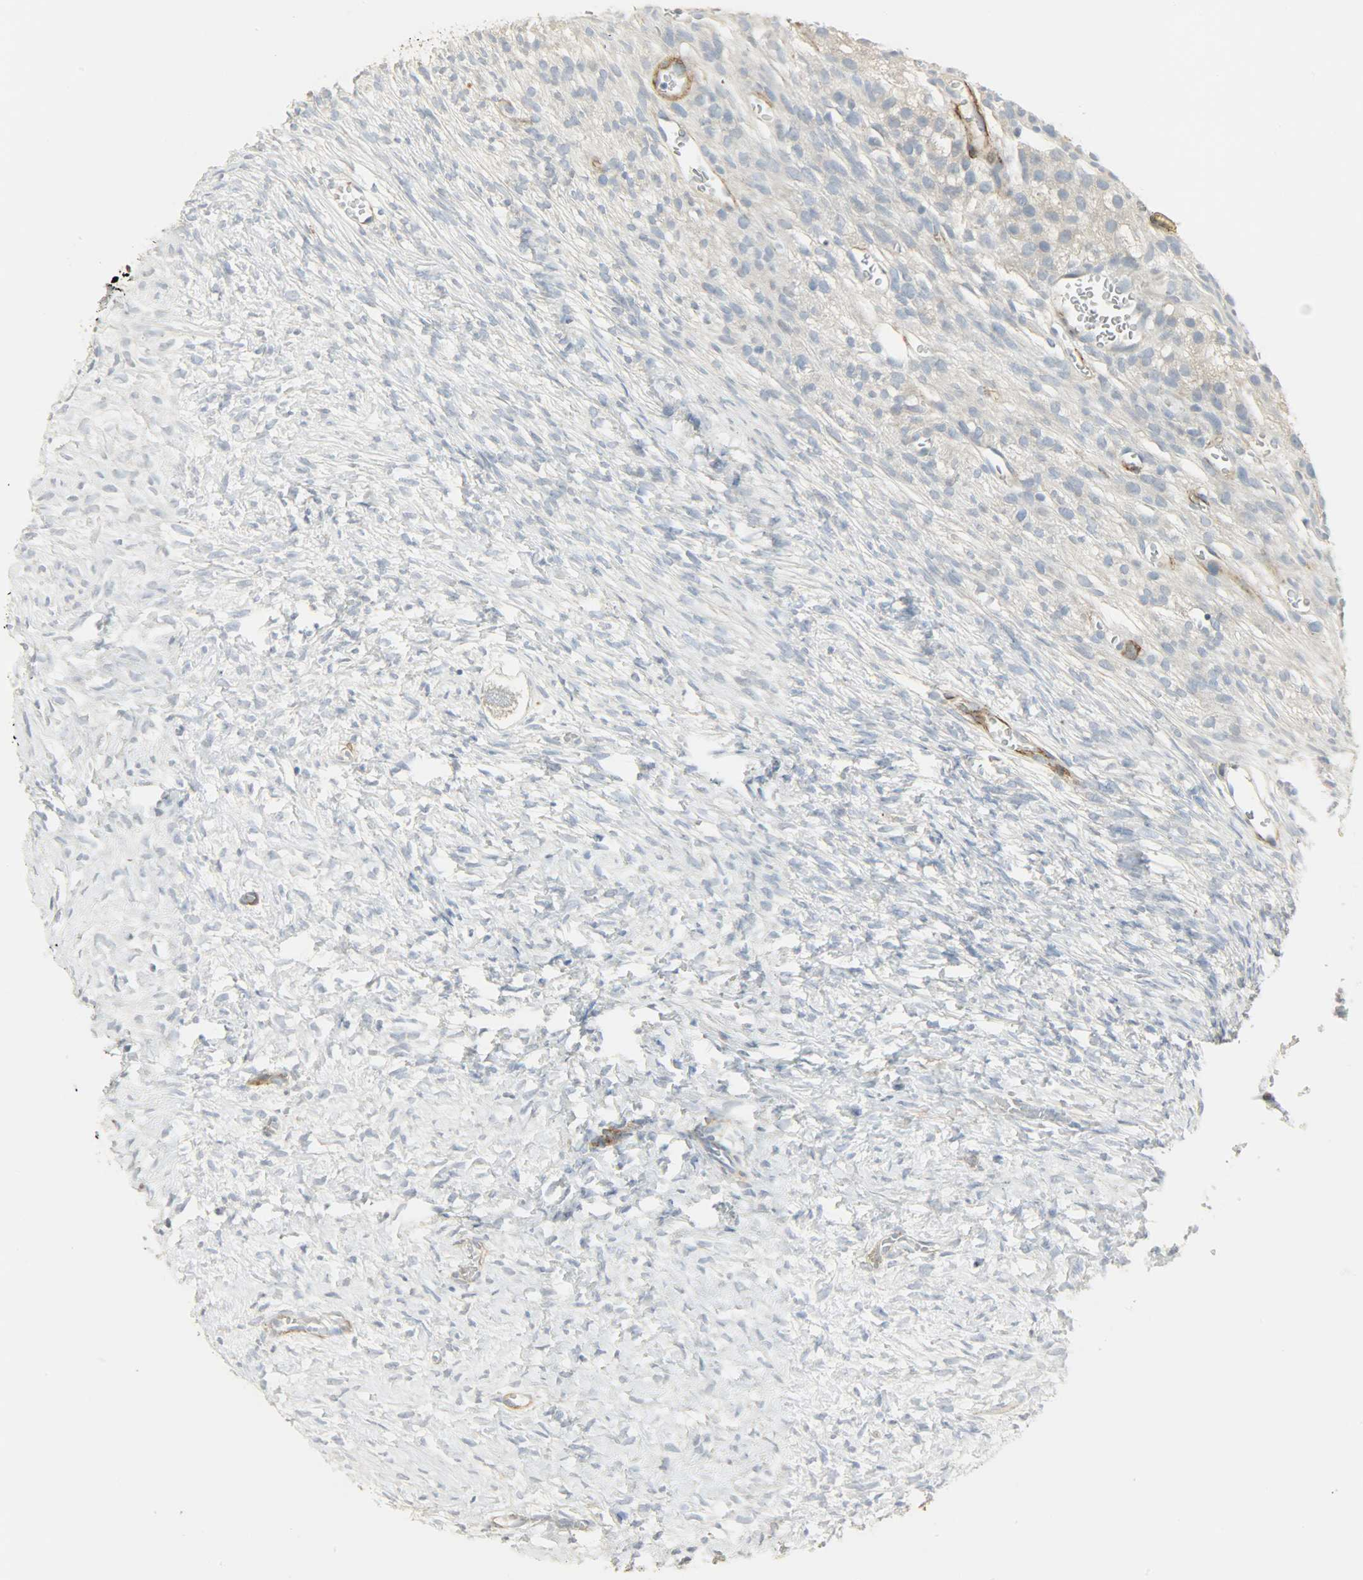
{"staining": {"intensity": "negative", "quantity": "none", "location": "none"}, "tissue": "ovary", "cell_type": "Ovarian stroma cells", "image_type": "normal", "snomed": [{"axis": "morphology", "description": "Normal tissue, NOS"}, {"axis": "topography", "description": "Ovary"}], "caption": "Immunohistochemical staining of normal human ovary displays no significant positivity in ovarian stroma cells. (DAB (3,3'-diaminobenzidine) immunohistochemistry, high magnification).", "gene": "ENPEP", "patient": {"sex": "female", "age": 35}}